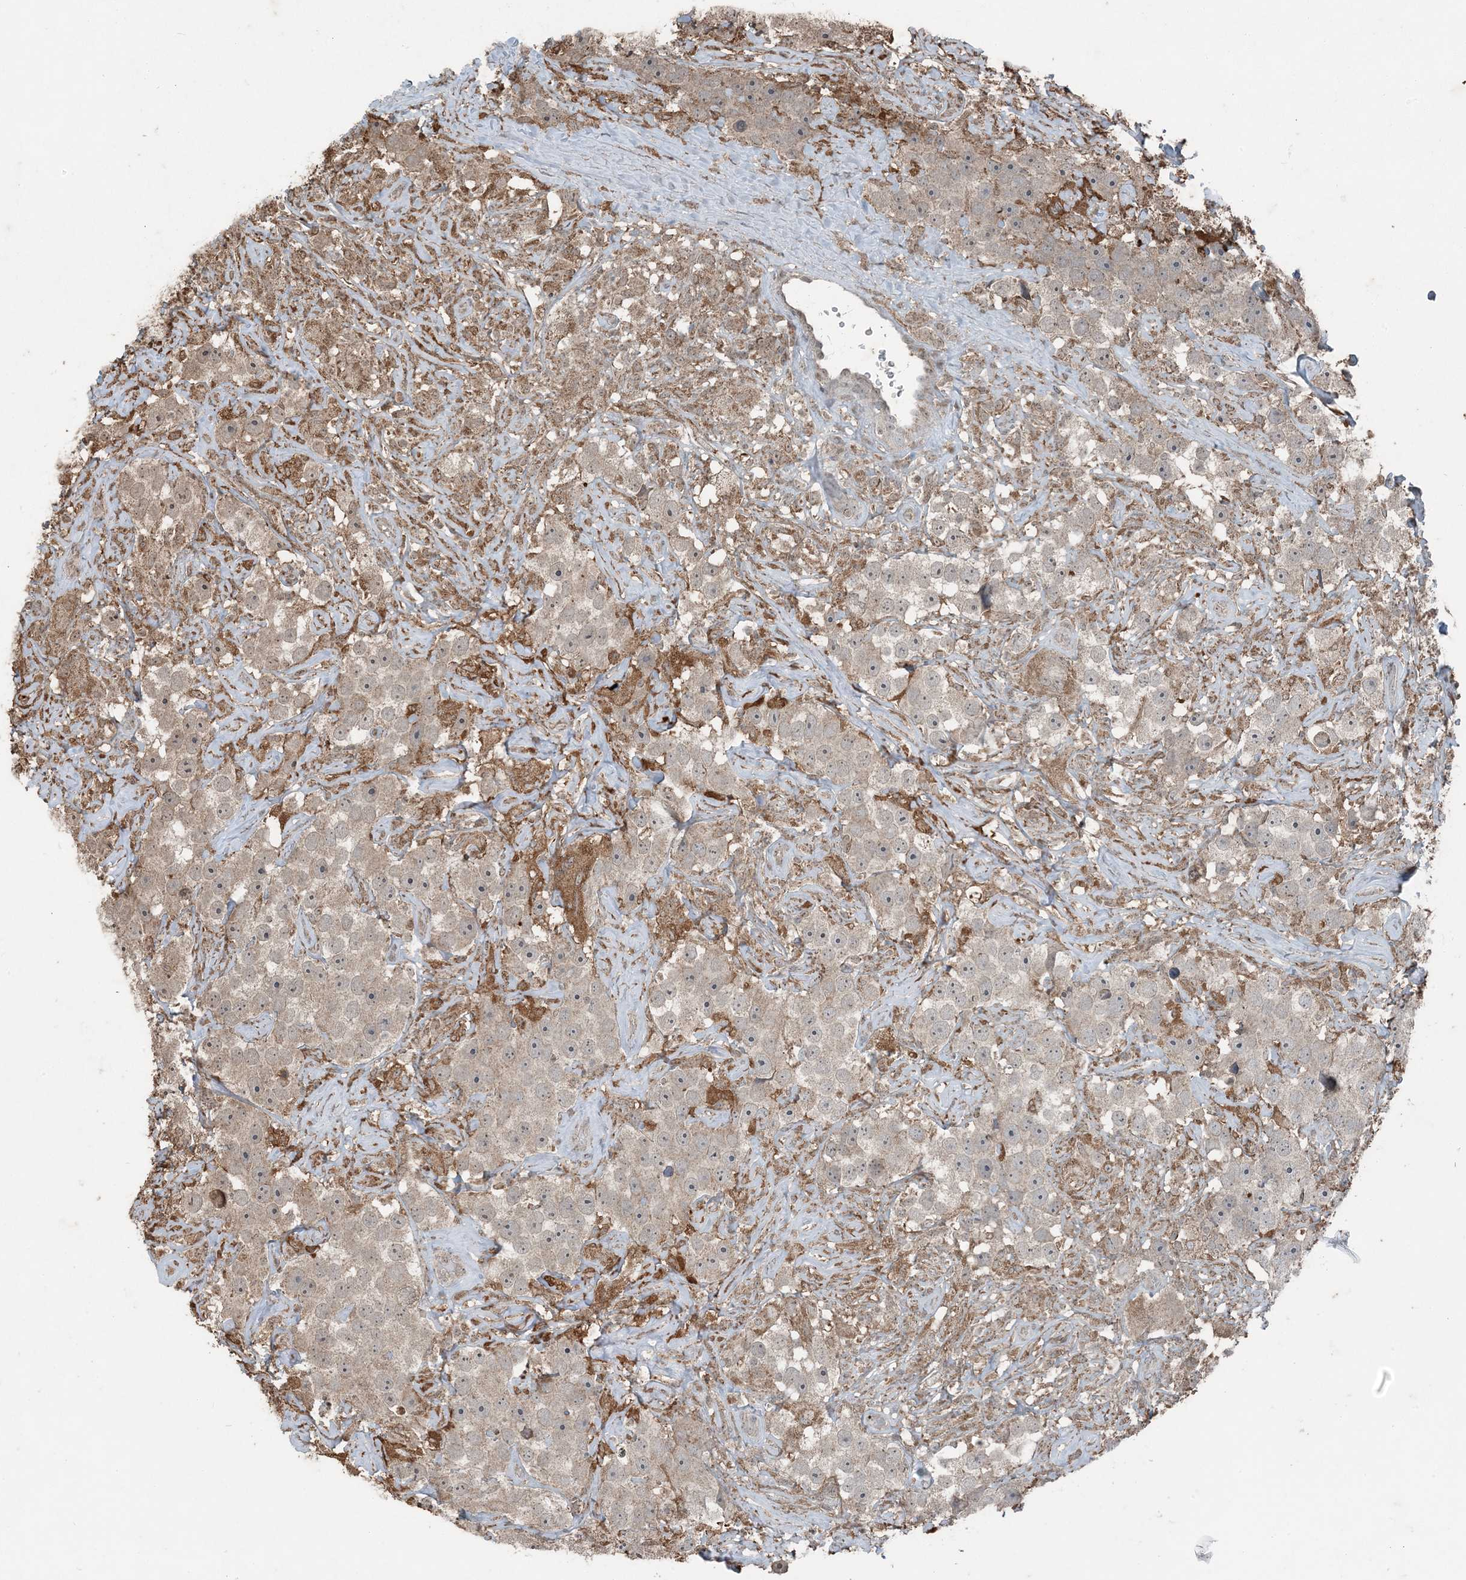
{"staining": {"intensity": "weak", "quantity": ">75%", "location": "cytoplasmic/membranous"}, "tissue": "testis cancer", "cell_type": "Tumor cells", "image_type": "cancer", "snomed": [{"axis": "morphology", "description": "Seminoma, NOS"}, {"axis": "topography", "description": "Testis"}], "caption": "Immunohistochemical staining of testis seminoma reveals low levels of weak cytoplasmic/membranous protein expression in approximately >75% of tumor cells. The protein of interest is shown in brown color, while the nuclei are stained blue.", "gene": "GNL1", "patient": {"sex": "male", "age": 49}}